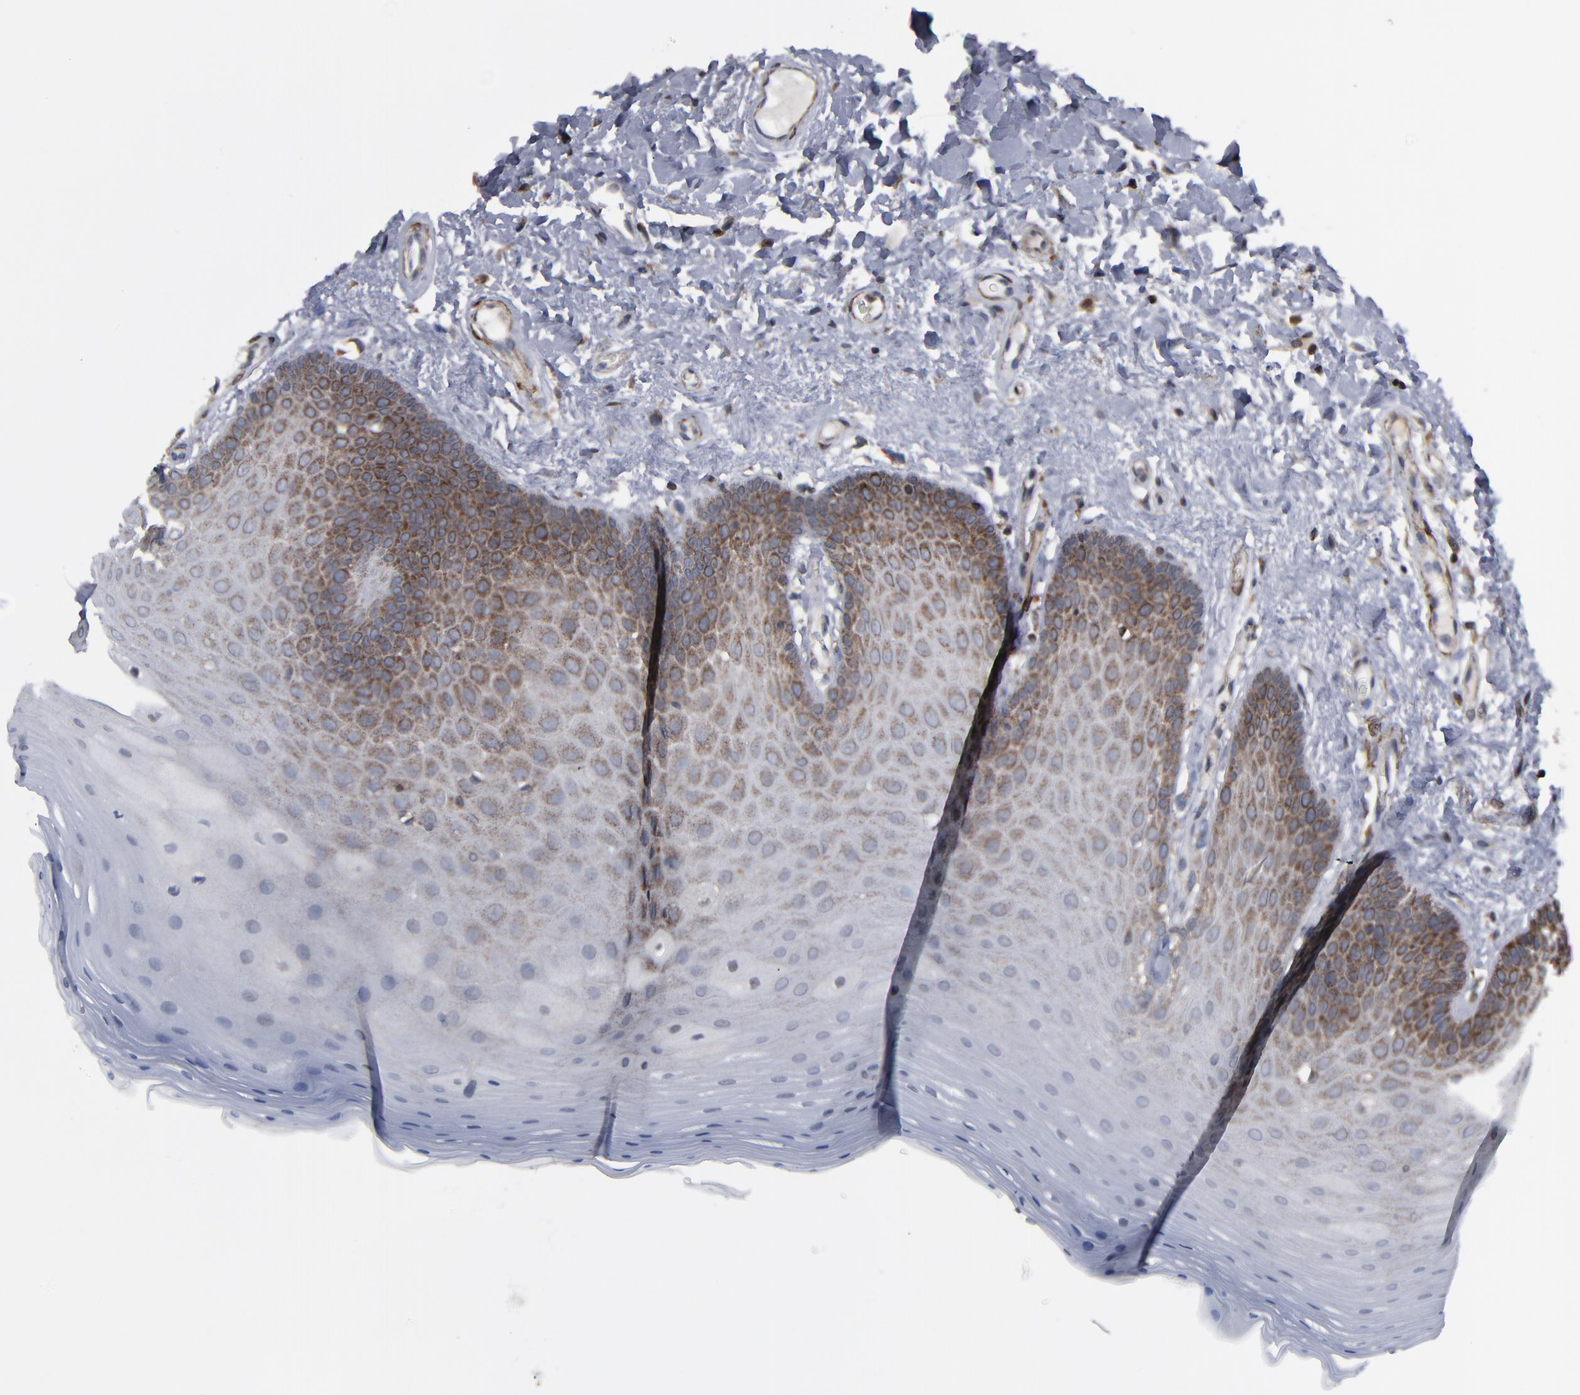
{"staining": {"intensity": "moderate", "quantity": "25%-75%", "location": "cytoplasmic/membranous"}, "tissue": "oral mucosa", "cell_type": "Squamous epithelial cells", "image_type": "normal", "snomed": [{"axis": "morphology", "description": "Normal tissue, NOS"}, {"axis": "morphology", "description": "Squamous cell carcinoma, NOS"}, {"axis": "topography", "description": "Skeletal muscle"}, {"axis": "topography", "description": "Oral tissue"}, {"axis": "topography", "description": "Head-Neck"}], "caption": "Immunohistochemistry of normal oral mucosa shows medium levels of moderate cytoplasmic/membranous positivity in approximately 25%-75% of squamous epithelial cells. Using DAB (3,3'-diaminobenzidine) (brown) and hematoxylin (blue) stains, captured at high magnification using brightfield microscopy.", "gene": "KIAA2026", "patient": {"sex": "male", "age": 71}}